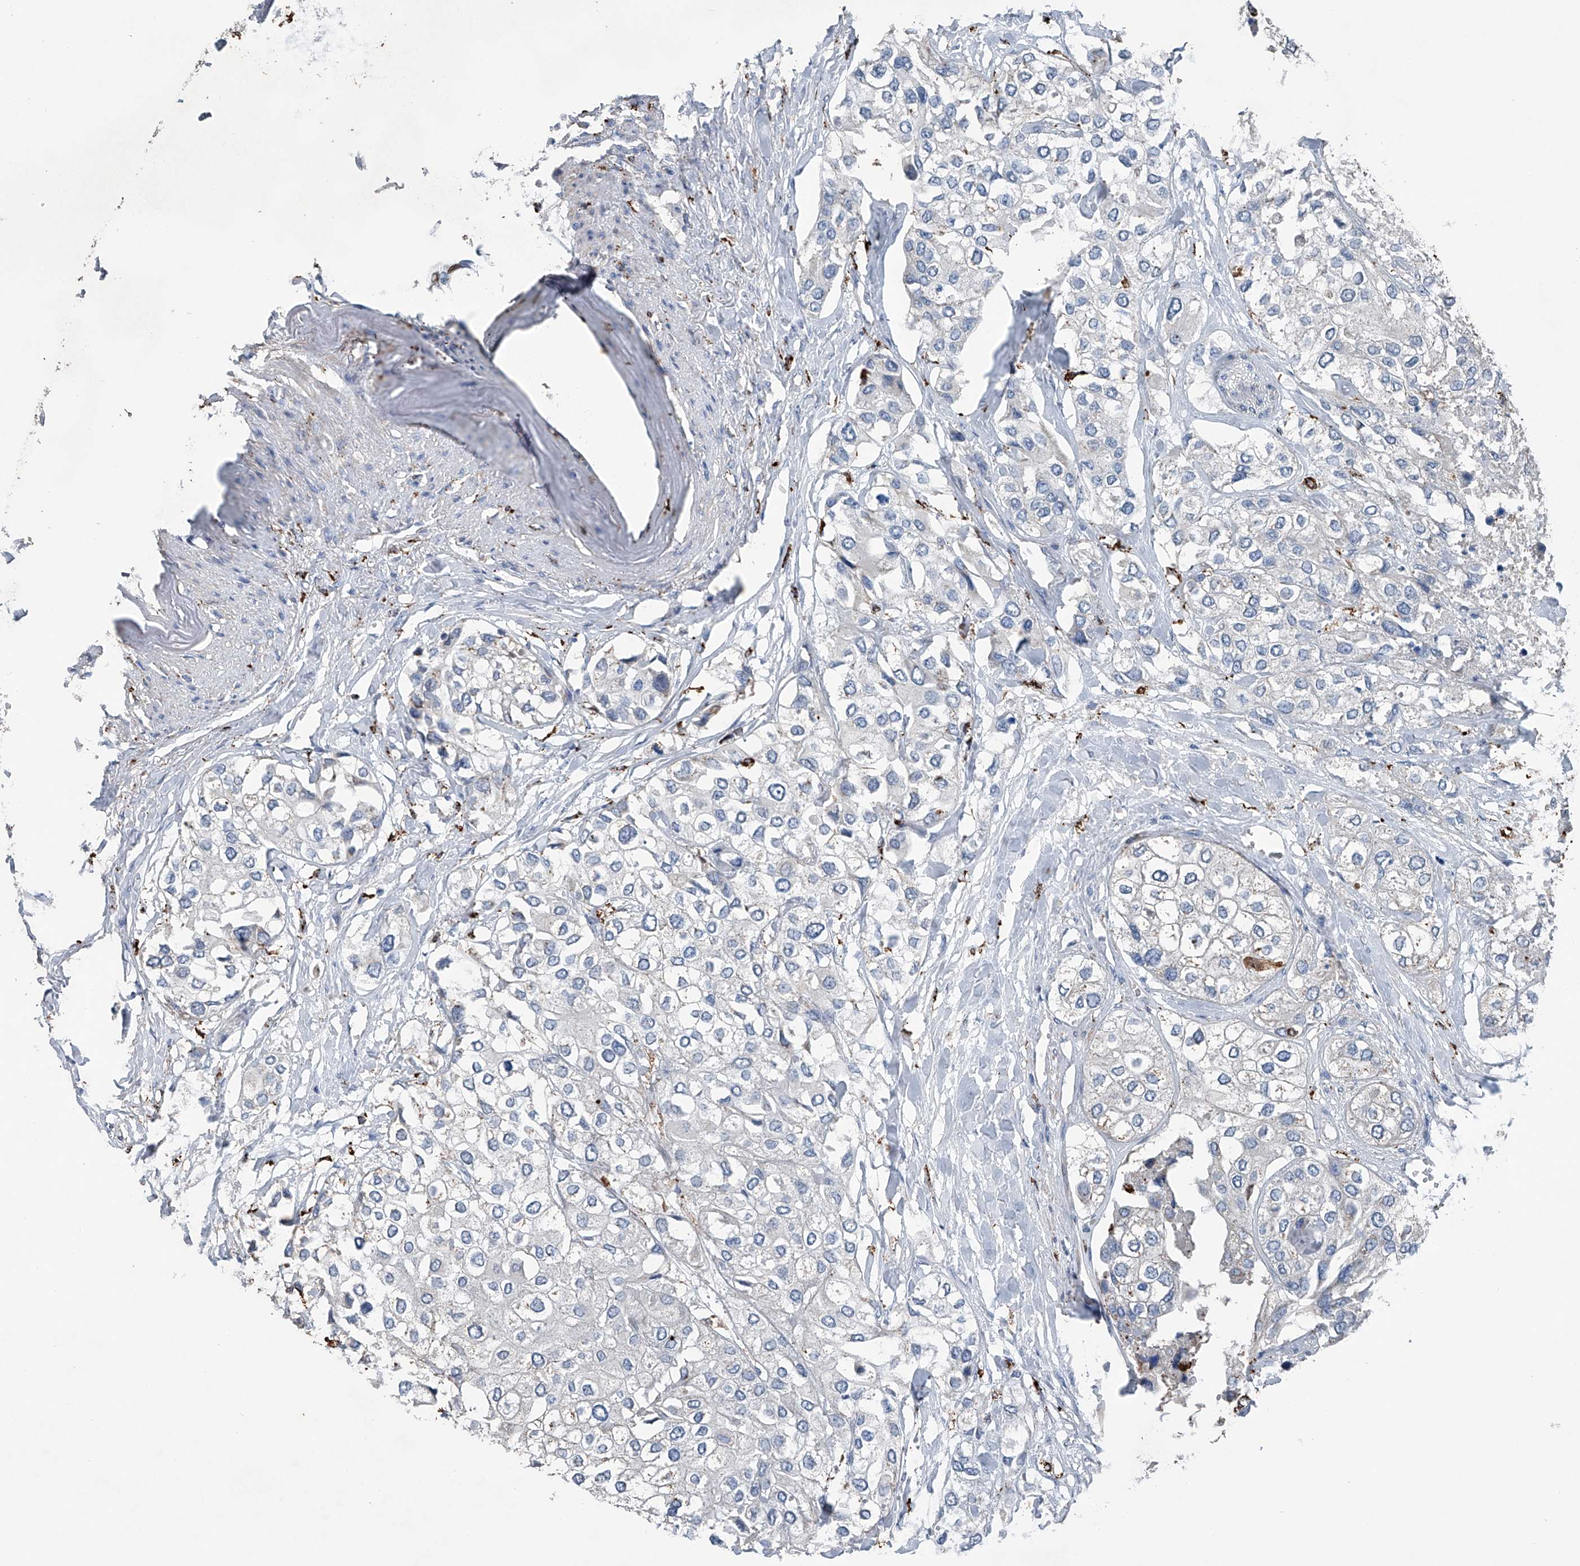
{"staining": {"intensity": "negative", "quantity": "none", "location": "none"}, "tissue": "urothelial cancer", "cell_type": "Tumor cells", "image_type": "cancer", "snomed": [{"axis": "morphology", "description": "Urothelial carcinoma, High grade"}, {"axis": "topography", "description": "Urinary bladder"}], "caption": "Tumor cells are negative for protein expression in human high-grade urothelial carcinoma. The staining is performed using DAB brown chromogen with nuclei counter-stained in using hematoxylin.", "gene": "ZNF772", "patient": {"sex": "male", "age": 64}}